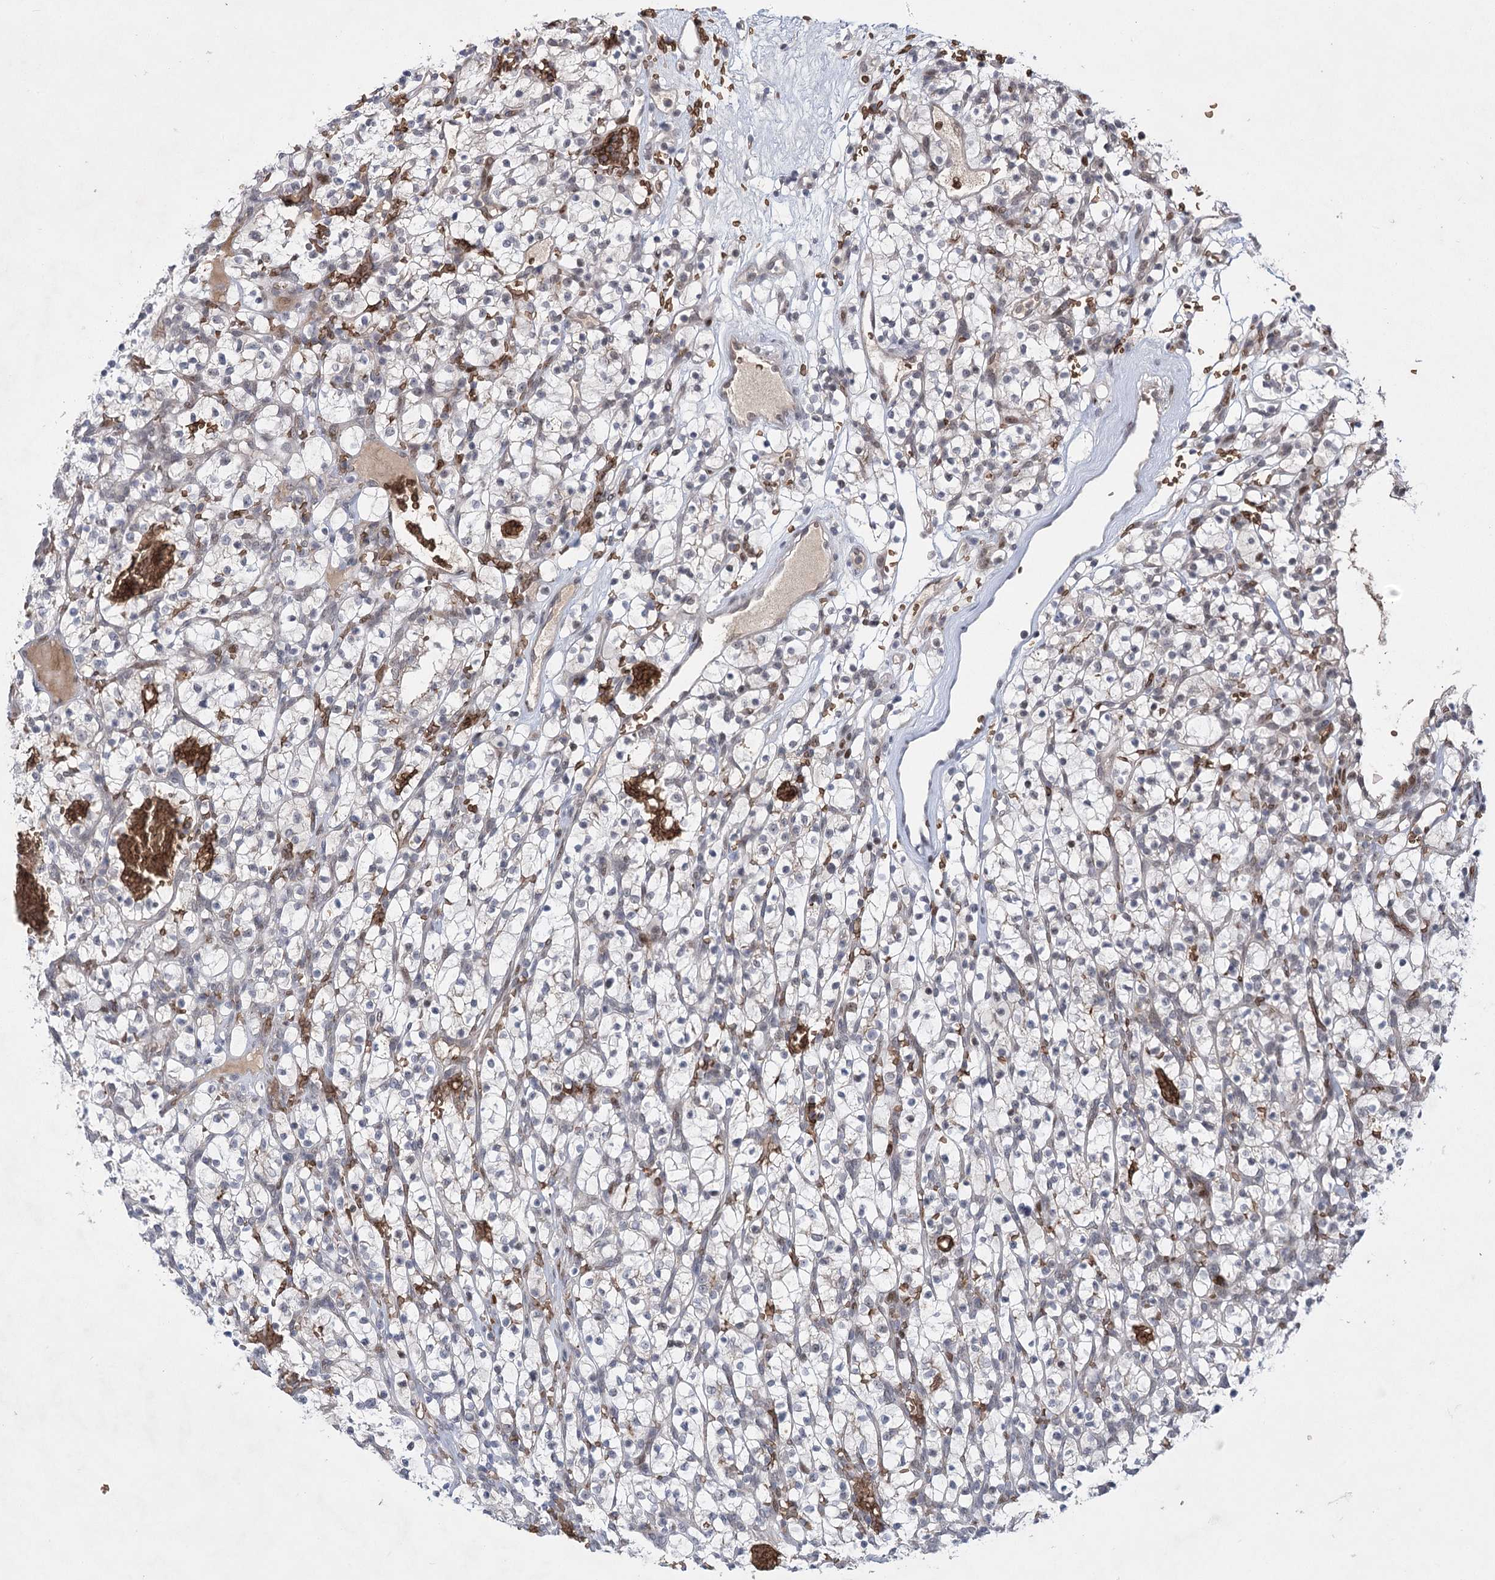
{"staining": {"intensity": "negative", "quantity": "none", "location": "none"}, "tissue": "renal cancer", "cell_type": "Tumor cells", "image_type": "cancer", "snomed": [{"axis": "morphology", "description": "Adenocarcinoma, NOS"}, {"axis": "topography", "description": "Kidney"}], "caption": "Tumor cells show no significant expression in renal cancer (adenocarcinoma).", "gene": "NSMCE4A", "patient": {"sex": "female", "age": 57}}